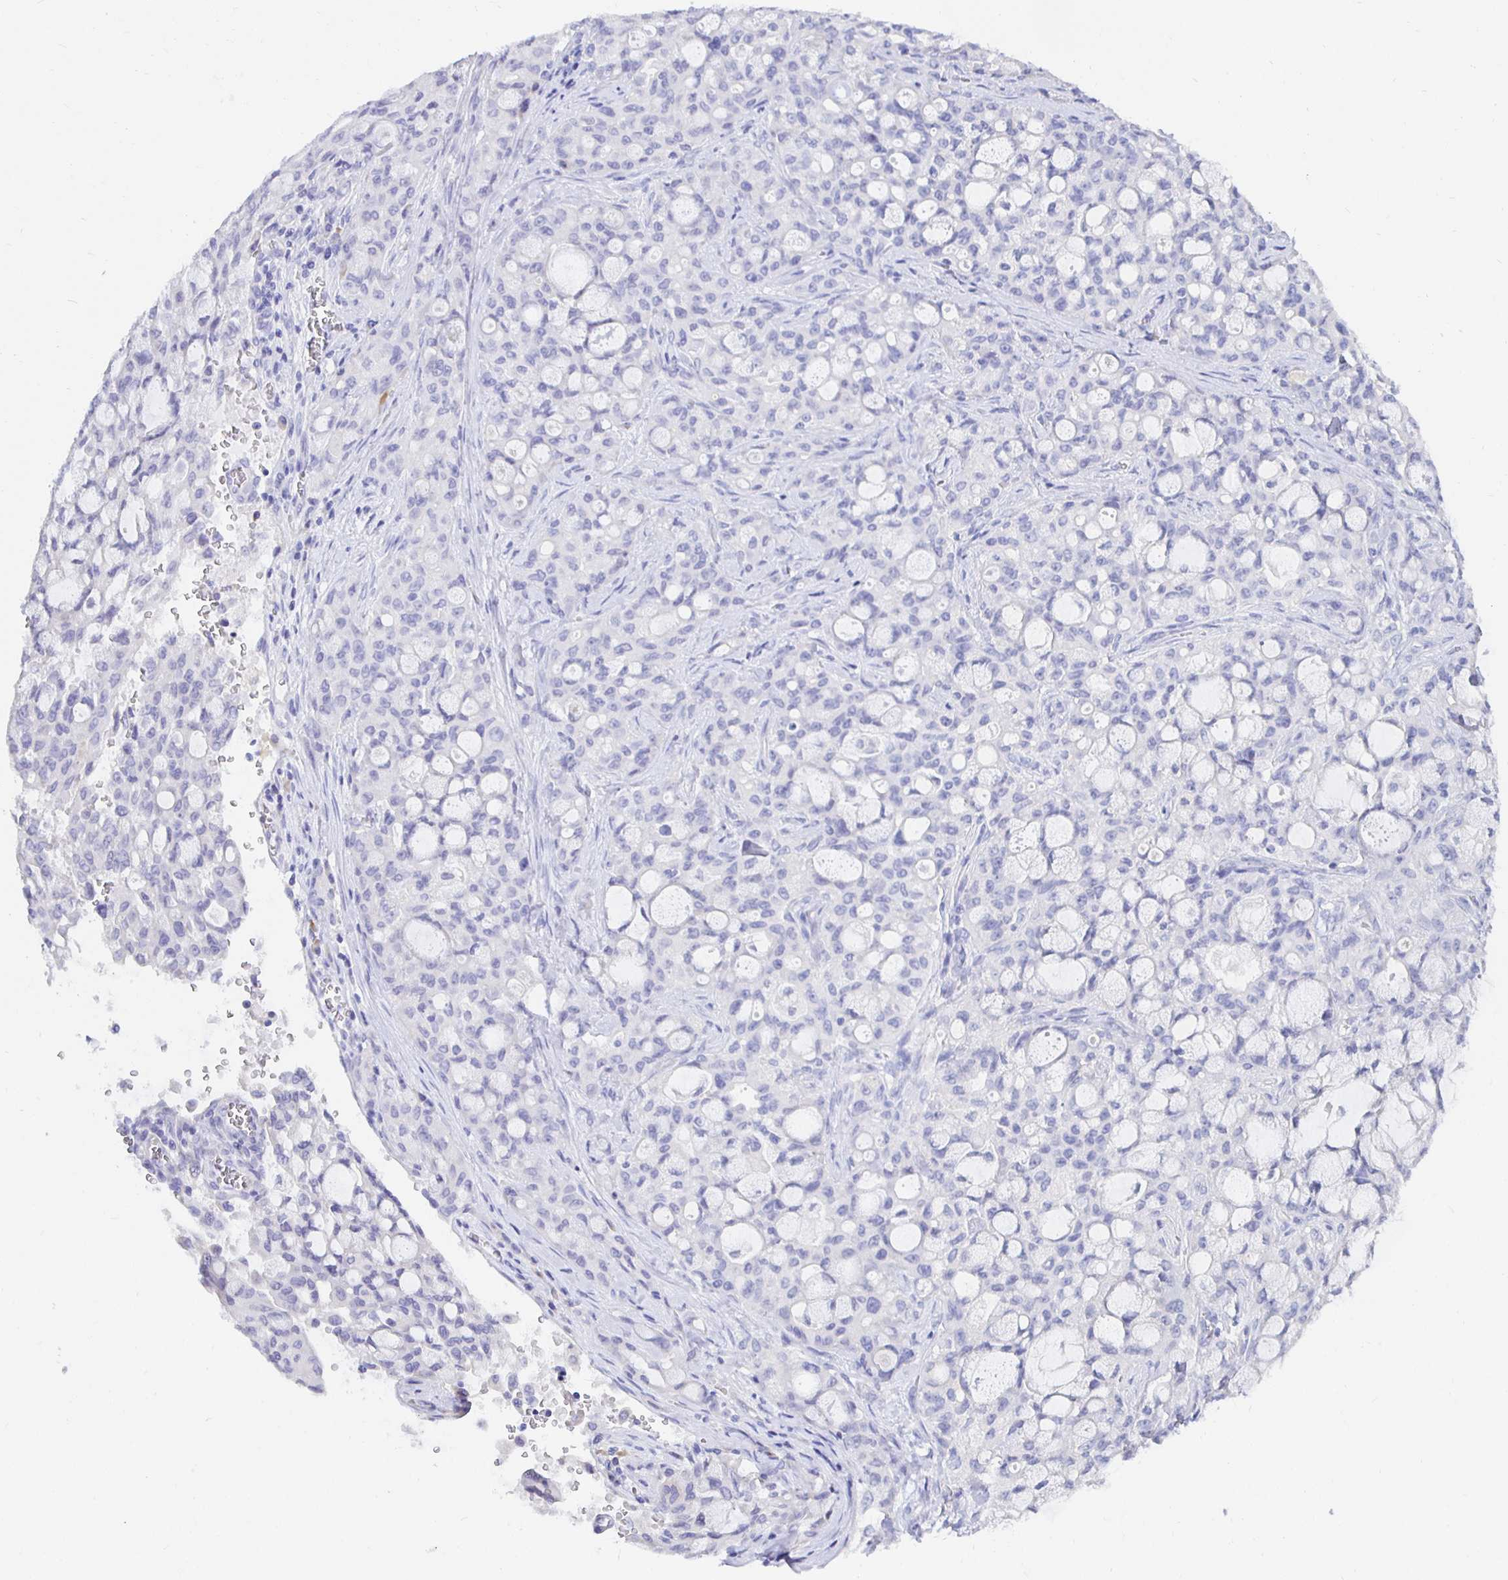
{"staining": {"intensity": "negative", "quantity": "none", "location": "none"}, "tissue": "lung cancer", "cell_type": "Tumor cells", "image_type": "cancer", "snomed": [{"axis": "morphology", "description": "Adenocarcinoma, NOS"}, {"axis": "topography", "description": "Lung"}], "caption": "A high-resolution histopathology image shows immunohistochemistry (IHC) staining of adenocarcinoma (lung), which shows no significant staining in tumor cells.", "gene": "UMOD", "patient": {"sex": "female", "age": 44}}